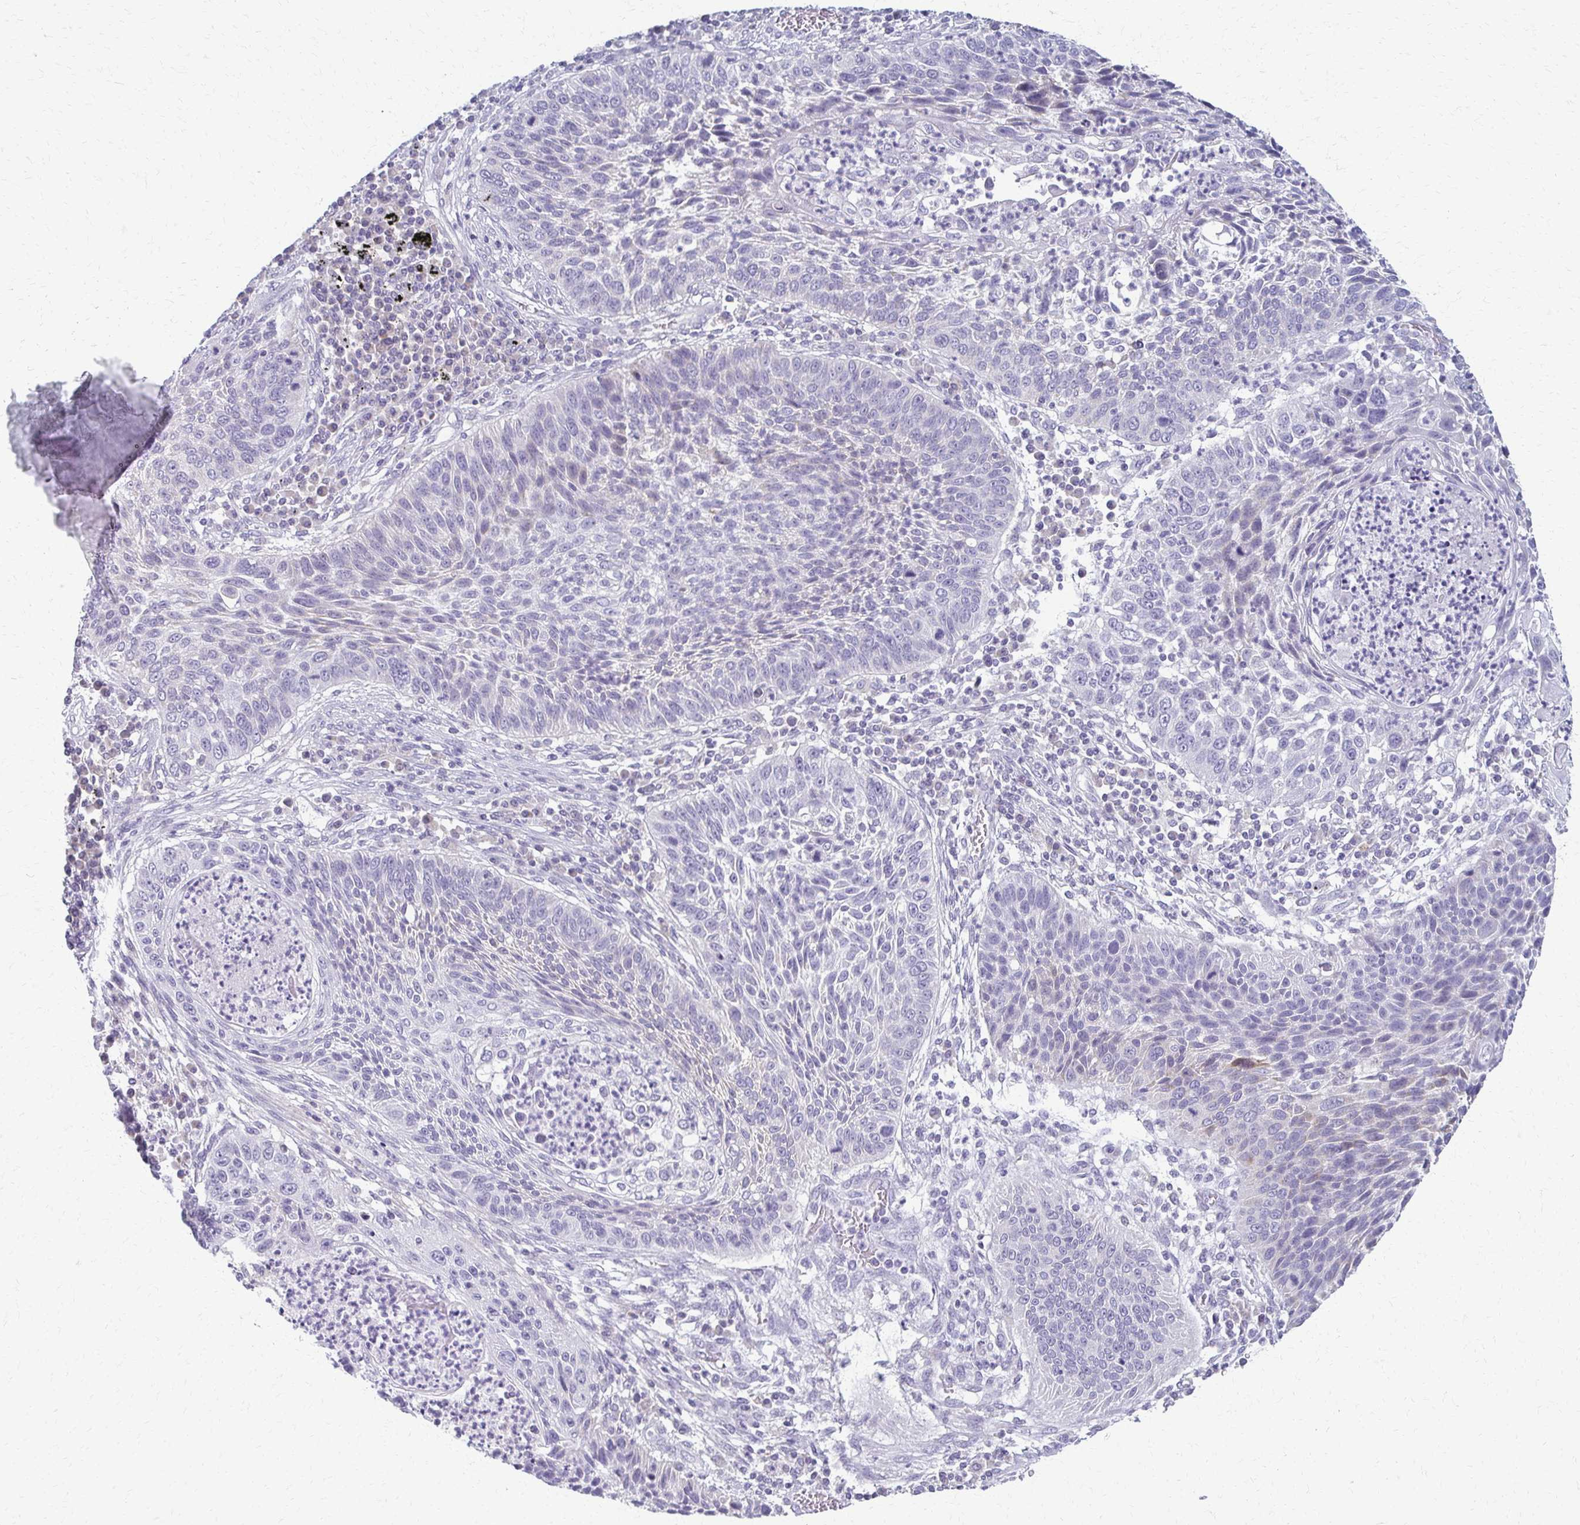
{"staining": {"intensity": "negative", "quantity": "none", "location": "none"}, "tissue": "lung cancer", "cell_type": "Tumor cells", "image_type": "cancer", "snomed": [{"axis": "morphology", "description": "Squamous cell carcinoma, NOS"}, {"axis": "morphology", "description": "Squamous cell carcinoma, metastatic, NOS"}, {"axis": "topography", "description": "Lung"}, {"axis": "topography", "description": "Pleura, NOS"}], "caption": "Lung cancer was stained to show a protein in brown. There is no significant positivity in tumor cells. (Brightfield microscopy of DAB (3,3'-diaminobenzidine) IHC at high magnification).", "gene": "FCGR2B", "patient": {"sex": "male", "age": 72}}